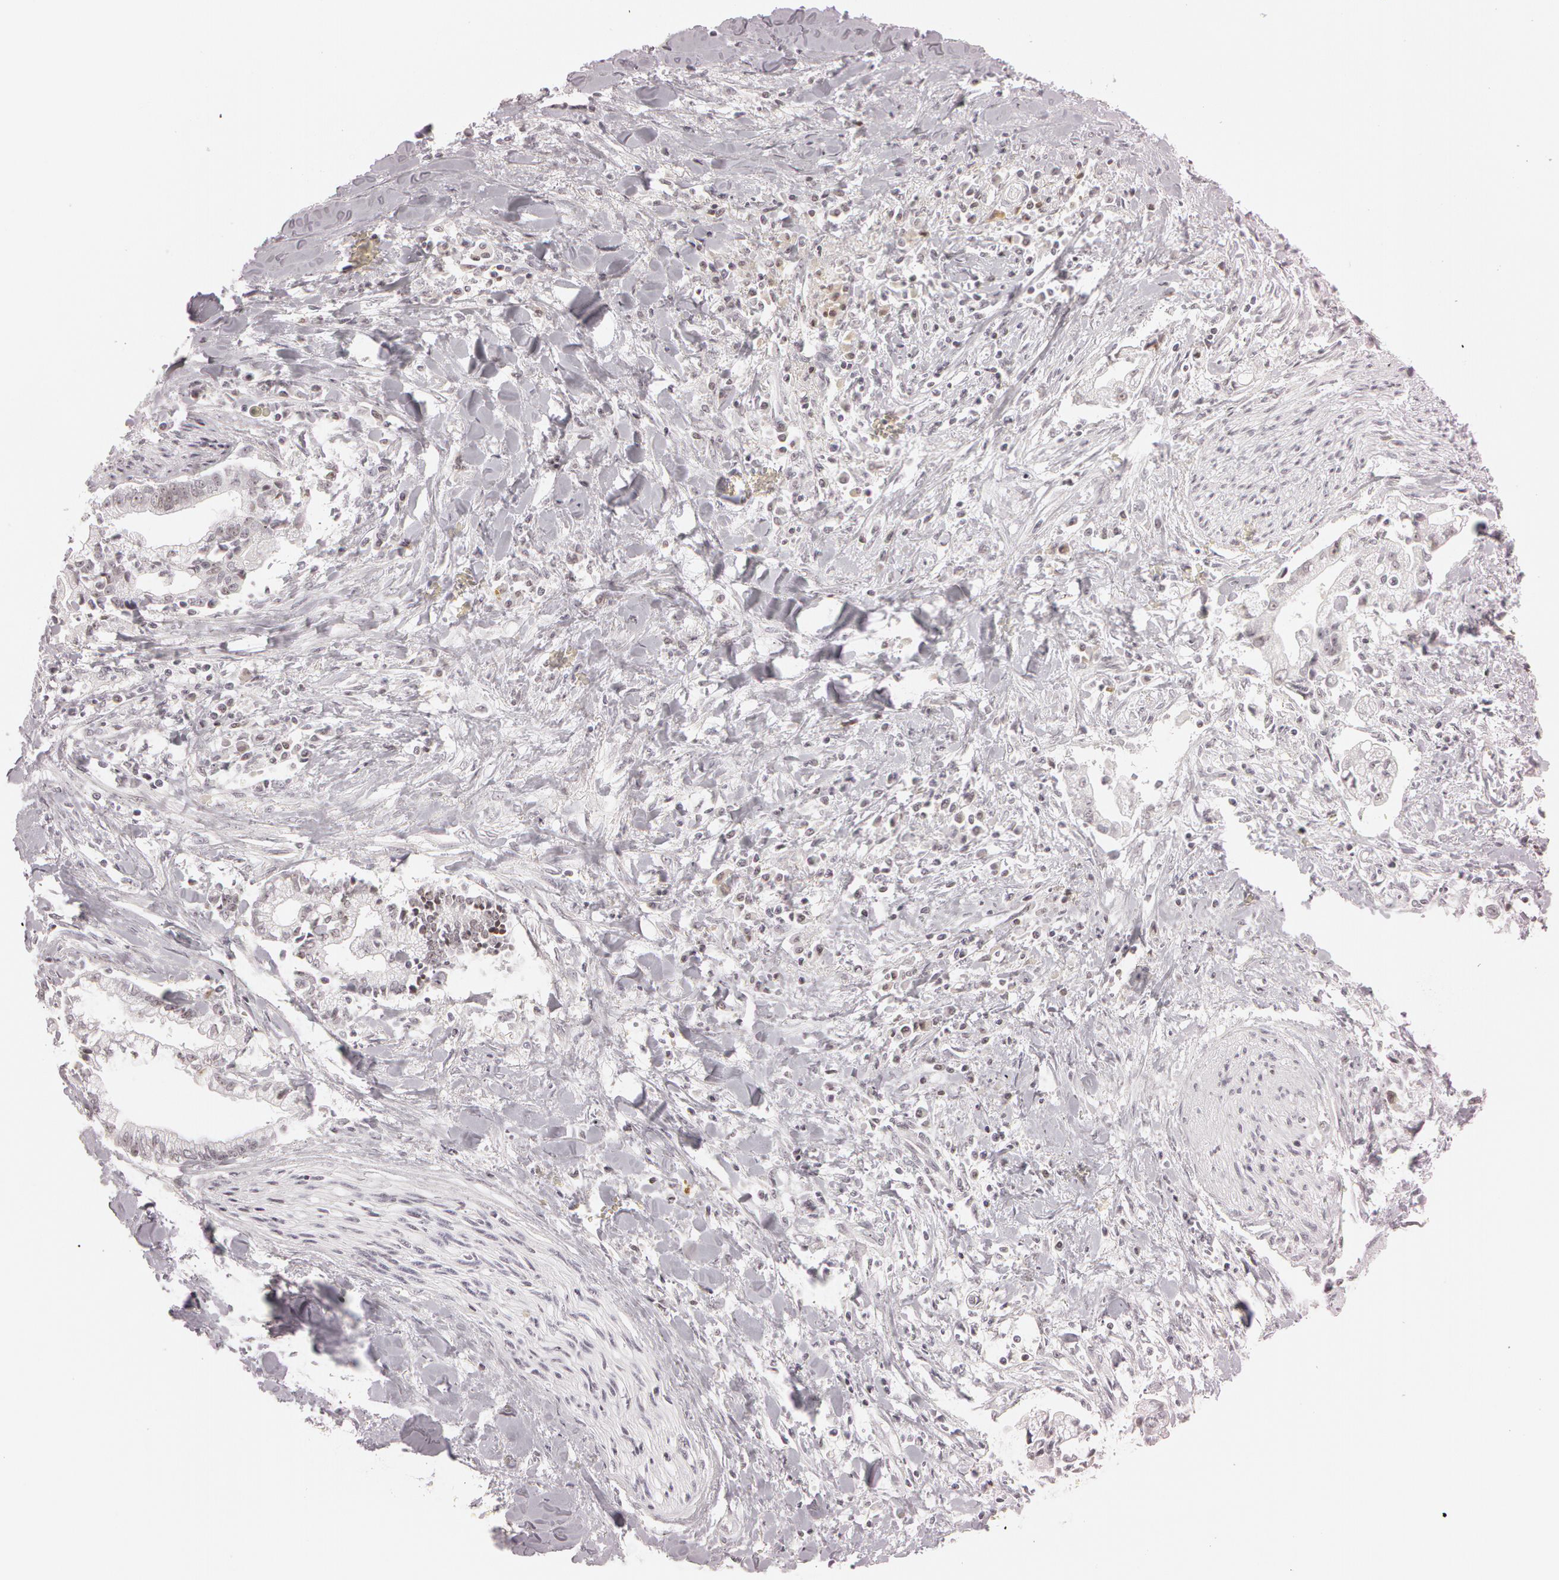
{"staining": {"intensity": "negative", "quantity": "none", "location": "none"}, "tissue": "liver cancer", "cell_type": "Tumor cells", "image_type": "cancer", "snomed": [{"axis": "morphology", "description": "Cholangiocarcinoma"}, {"axis": "topography", "description": "Liver"}], "caption": "High power microscopy histopathology image of an immunohistochemistry micrograph of liver cholangiocarcinoma, revealing no significant positivity in tumor cells.", "gene": "FBL", "patient": {"sex": "male", "age": 57}}